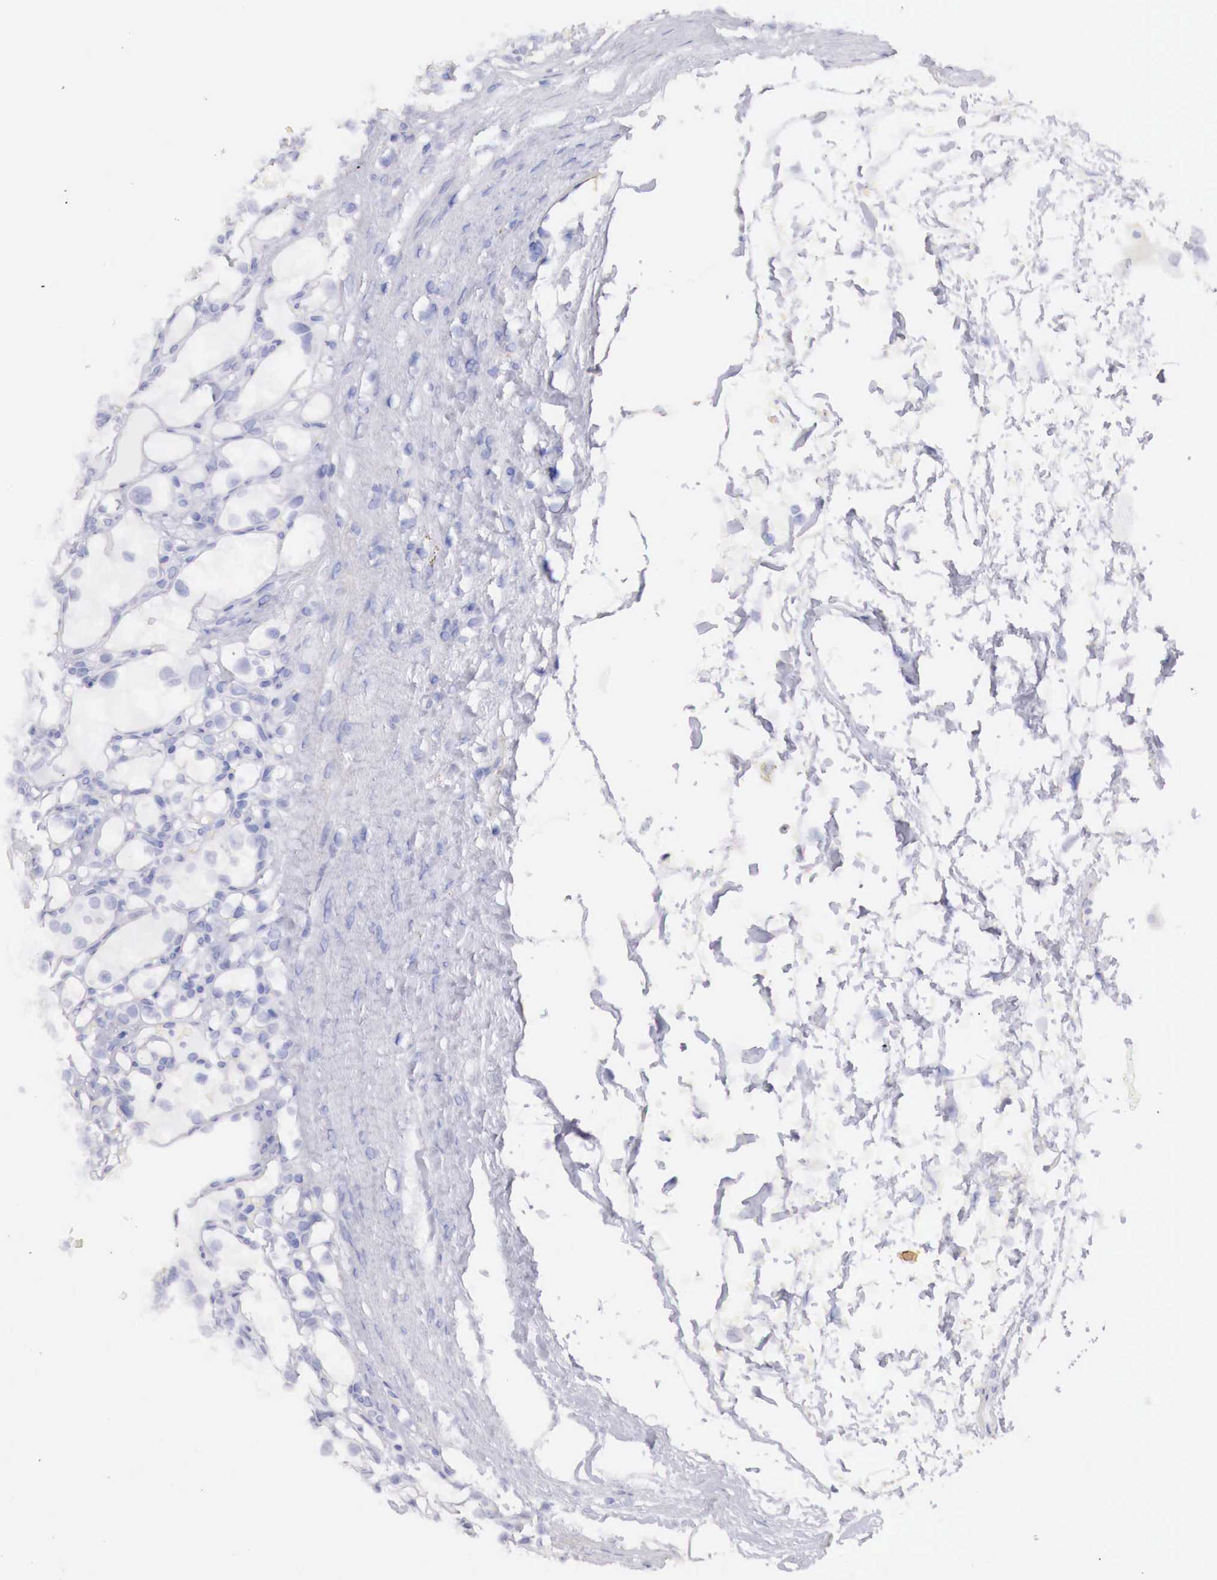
{"staining": {"intensity": "negative", "quantity": "none", "location": "none"}, "tissue": "renal cancer", "cell_type": "Tumor cells", "image_type": "cancer", "snomed": [{"axis": "morphology", "description": "Adenocarcinoma, NOS"}, {"axis": "topography", "description": "Kidney"}], "caption": "High power microscopy histopathology image of an IHC image of renal adenocarcinoma, revealing no significant expression in tumor cells. (DAB immunohistochemistry, high magnification).", "gene": "TPM1", "patient": {"sex": "female", "age": 83}}